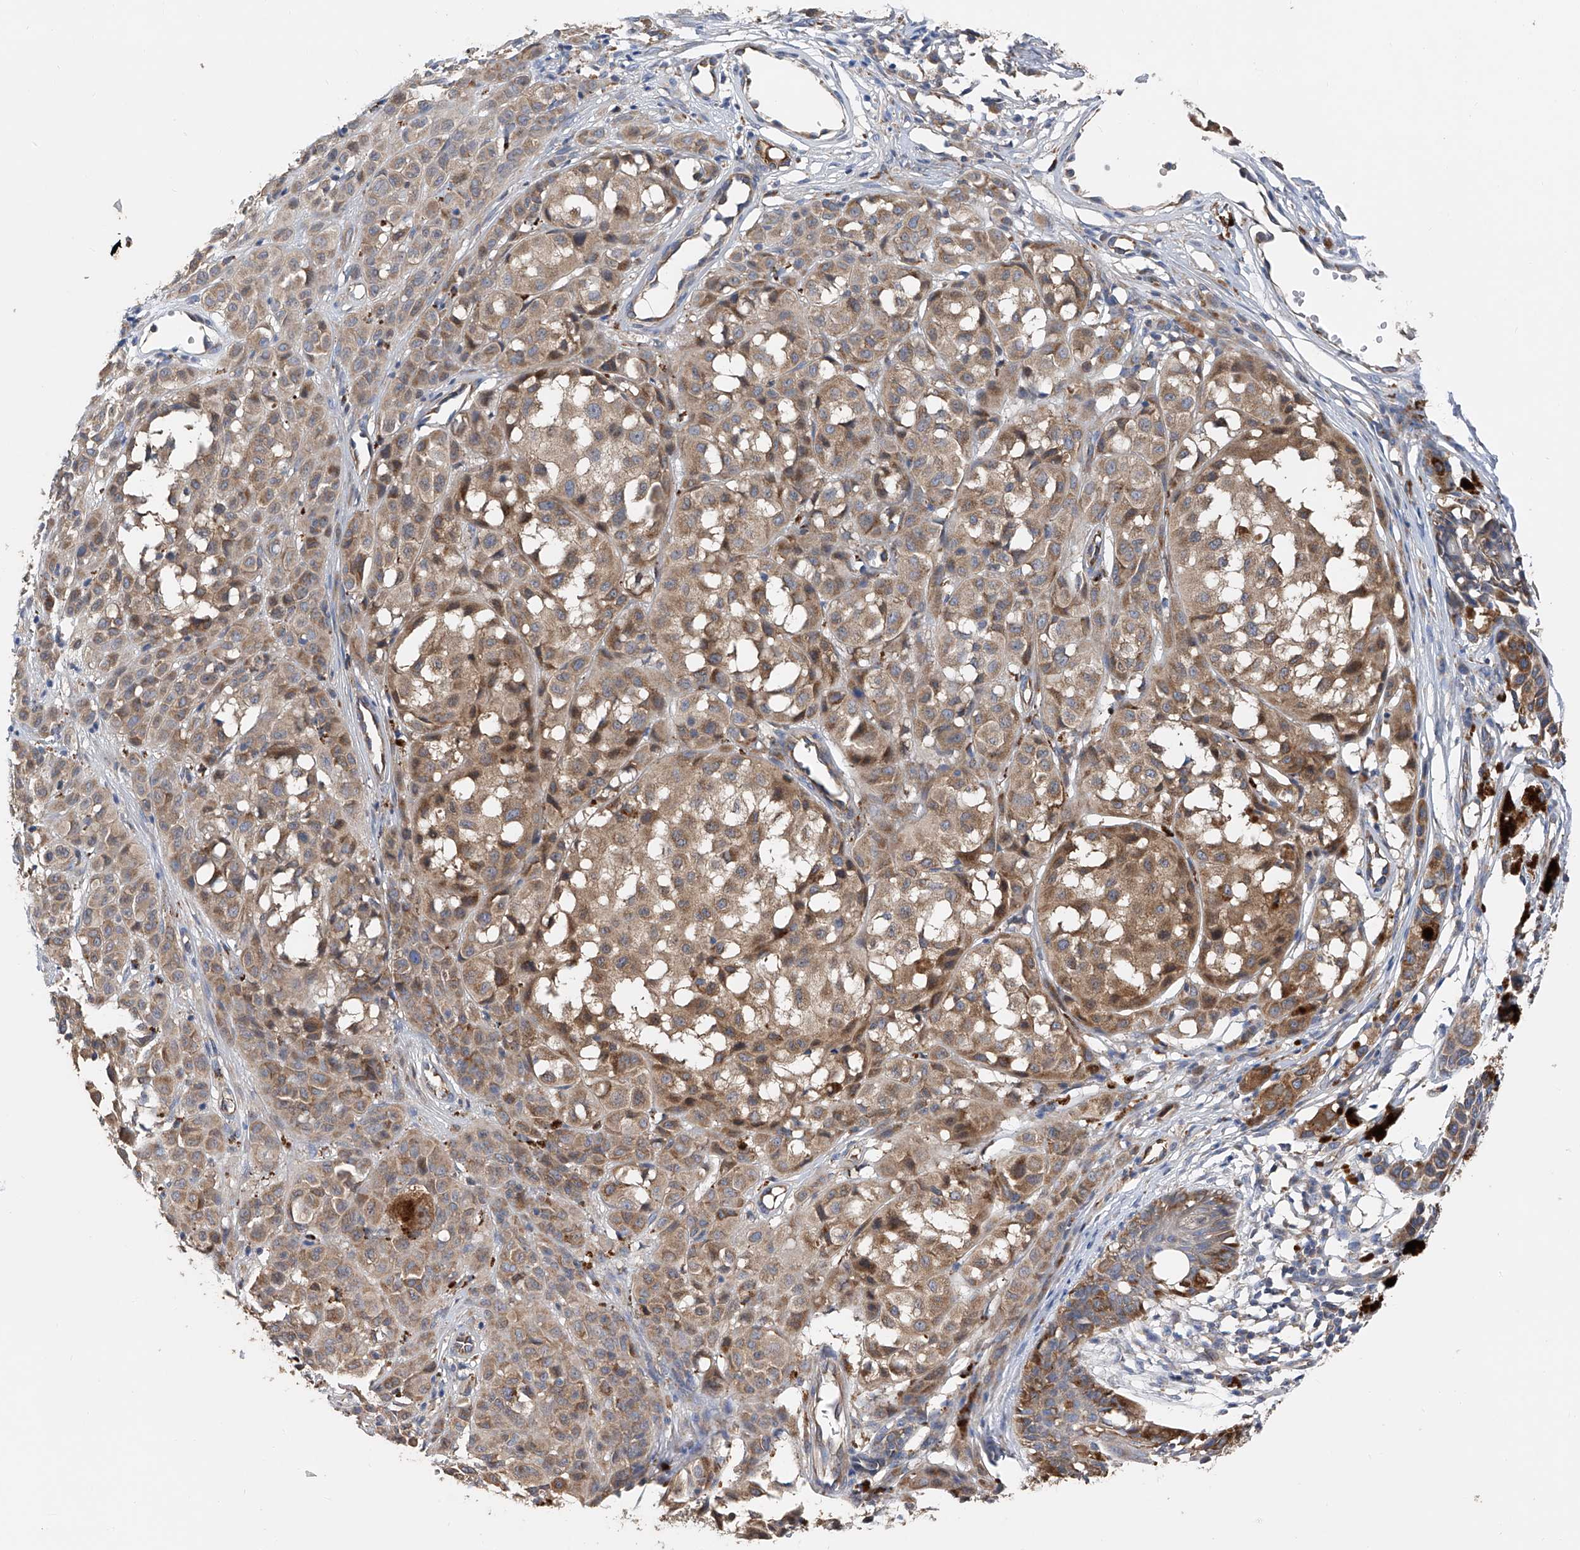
{"staining": {"intensity": "moderate", "quantity": ">75%", "location": "cytoplasmic/membranous"}, "tissue": "melanoma", "cell_type": "Tumor cells", "image_type": "cancer", "snomed": [{"axis": "morphology", "description": "Malignant melanoma, NOS"}, {"axis": "topography", "description": "Skin of leg"}], "caption": "Immunohistochemical staining of human melanoma exhibits moderate cytoplasmic/membranous protein positivity in approximately >75% of tumor cells. The protein is stained brown, and the nuclei are stained in blue (DAB IHC with brightfield microscopy, high magnification).", "gene": "PTK2", "patient": {"sex": "female", "age": 72}}